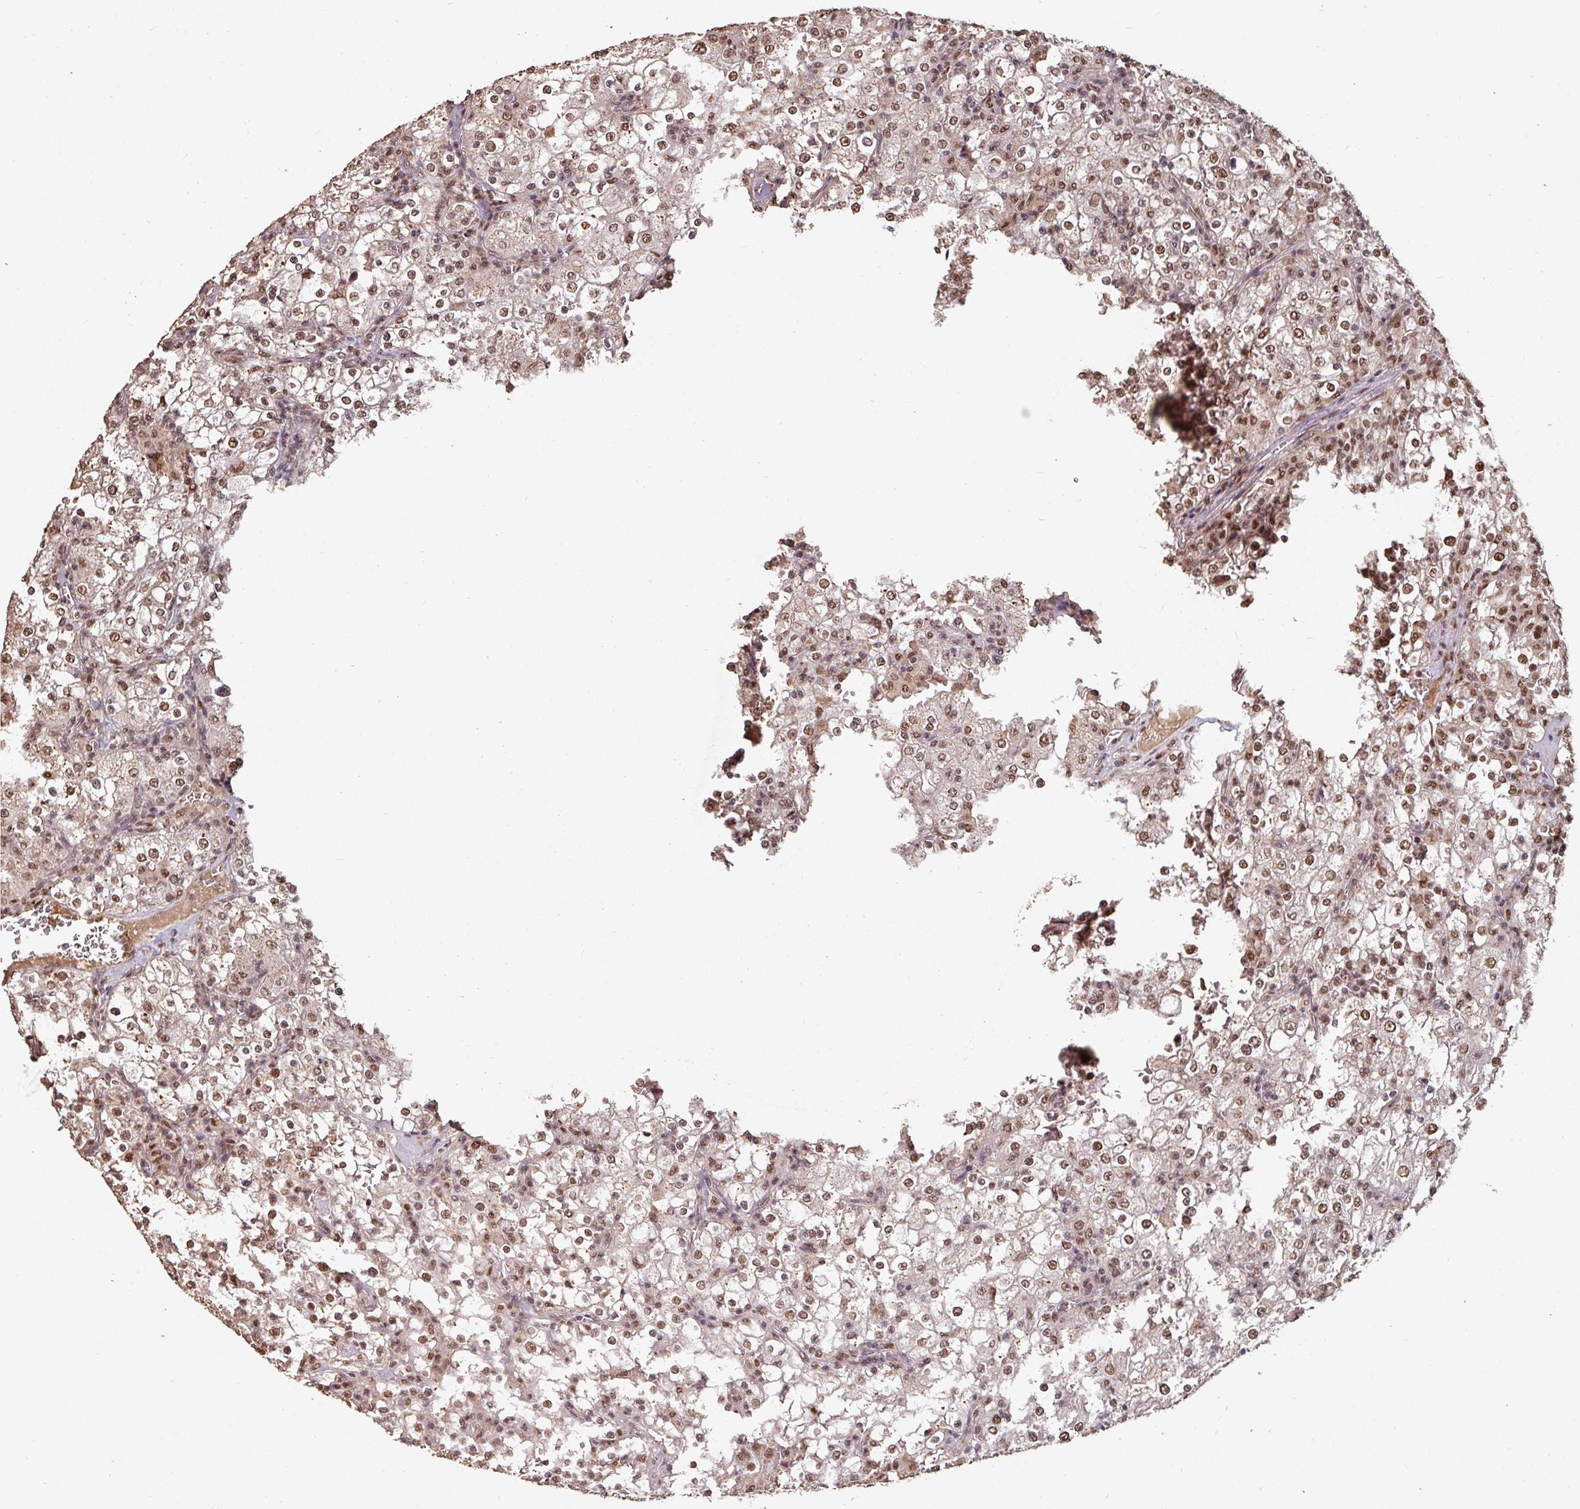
{"staining": {"intensity": "moderate", "quantity": ">75%", "location": "nuclear"}, "tissue": "renal cancer", "cell_type": "Tumor cells", "image_type": "cancer", "snomed": [{"axis": "morphology", "description": "Adenocarcinoma, NOS"}, {"axis": "topography", "description": "Kidney"}], "caption": "Moderate nuclear expression is appreciated in about >75% of tumor cells in adenocarcinoma (renal).", "gene": "POLD1", "patient": {"sex": "female", "age": 74}}